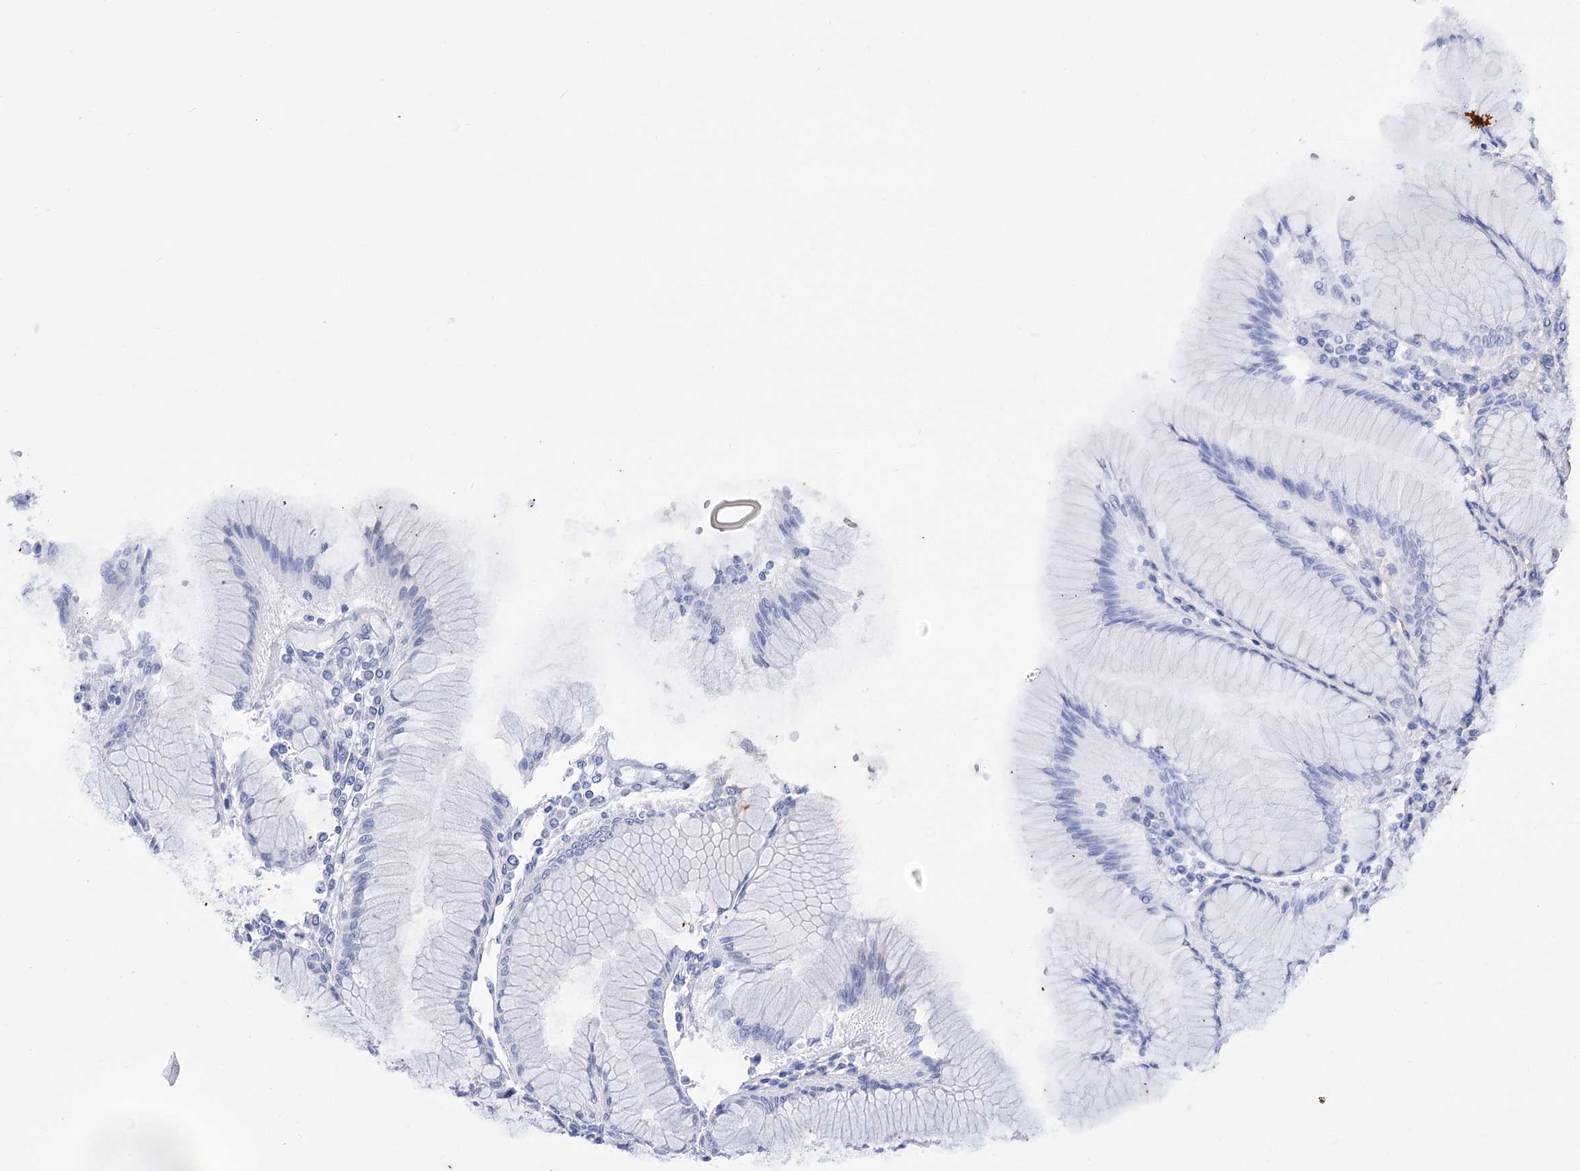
{"staining": {"intensity": "negative", "quantity": "none", "location": "none"}, "tissue": "stomach", "cell_type": "Glandular cells", "image_type": "normal", "snomed": [{"axis": "morphology", "description": "Normal tissue, NOS"}, {"axis": "topography", "description": "Stomach"}], "caption": "The image reveals no significant expression in glandular cells of stomach. (DAB immunohistochemistry with hematoxylin counter stain).", "gene": "SIAE", "patient": {"sex": "female", "age": 57}}